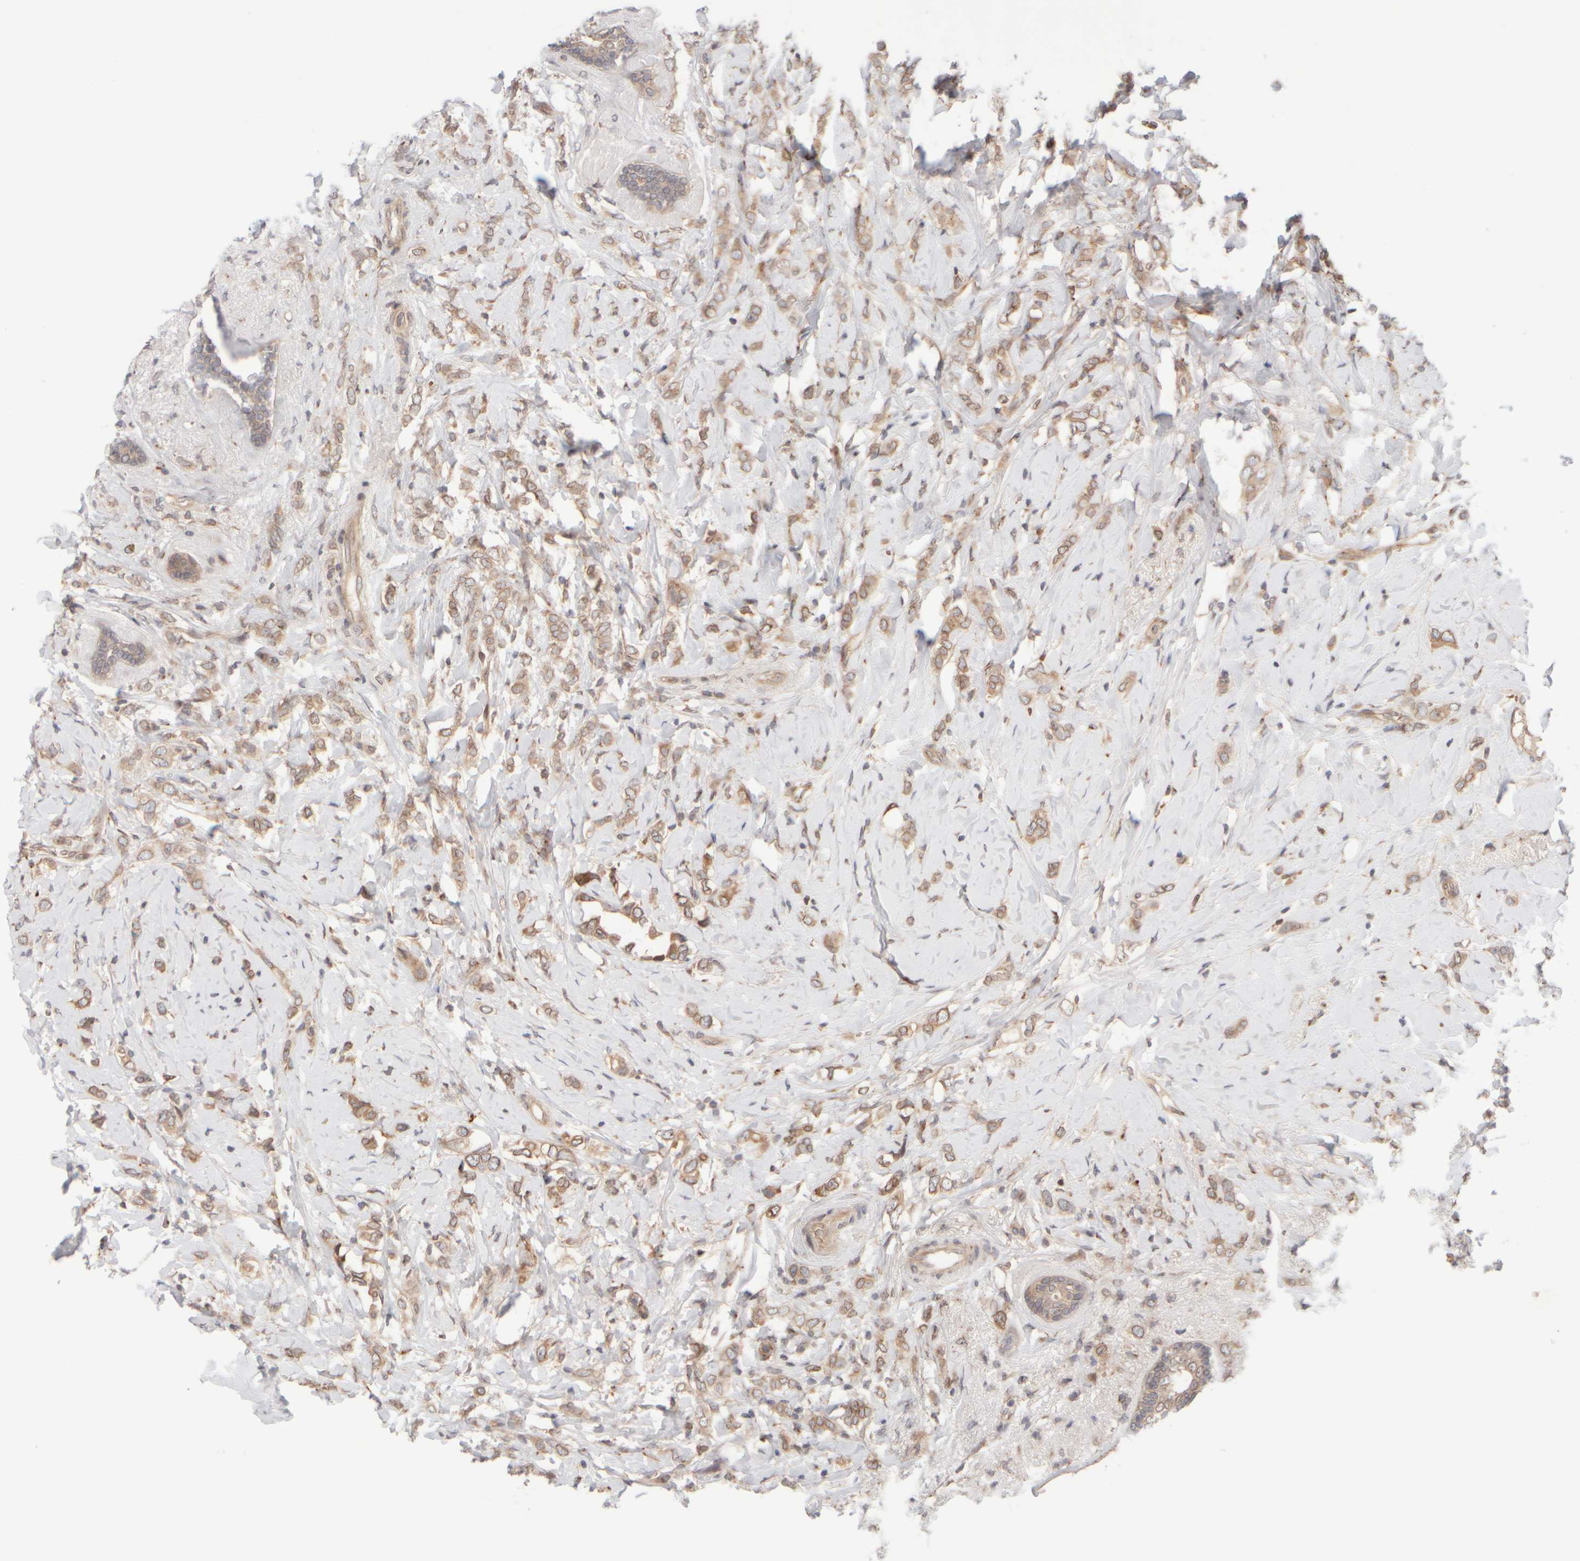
{"staining": {"intensity": "weak", "quantity": ">75%", "location": "cytoplasmic/membranous"}, "tissue": "breast cancer", "cell_type": "Tumor cells", "image_type": "cancer", "snomed": [{"axis": "morphology", "description": "Normal tissue, NOS"}, {"axis": "morphology", "description": "Lobular carcinoma"}, {"axis": "topography", "description": "Breast"}], "caption": "Breast cancer (lobular carcinoma) stained for a protein reveals weak cytoplasmic/membranous positivity in tumor cells.", "gene": "GCN1", "patient": {"sex": "female", "age": 47}}